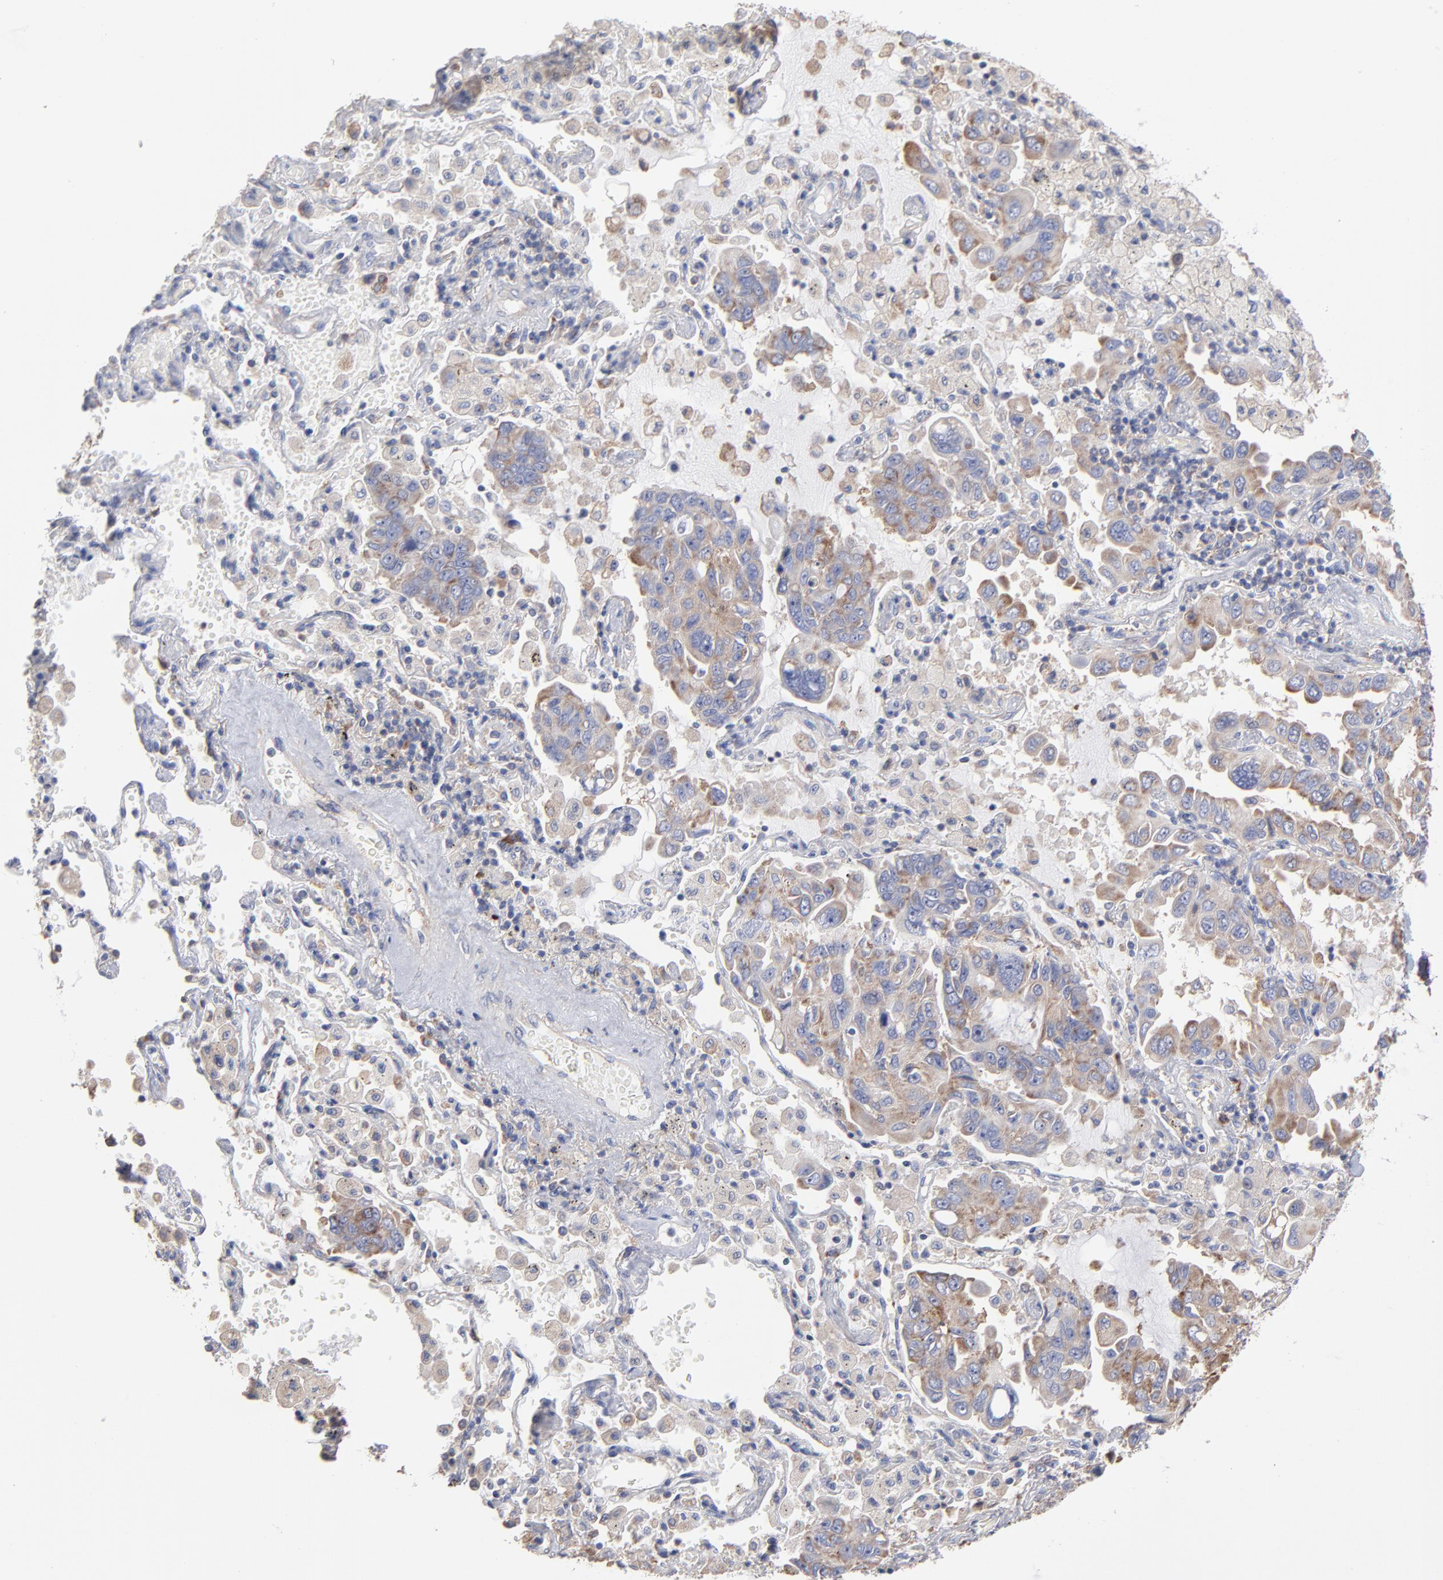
{"staining": {"intensity": "weak", "quantity": ">75%", "location": "cytoplasmic/membranous"}, "tissue": "lung cancer", "cell_type": "Tumor cells", "image_type": "cancer", "snomed": [{"axis": "morphology", "description": "Adenocarcinoma, NOS"}, {"axis": "topography", "description": "Lung"}], "caption": "Protein expression analysis of lung cancer (adenocarcinoma) exhibits weak cytoplasmic/membranous expression in approximately >75% of tumor cells.", "gene": "RPL3", "patient": {"sex": "male", "age": 64}}